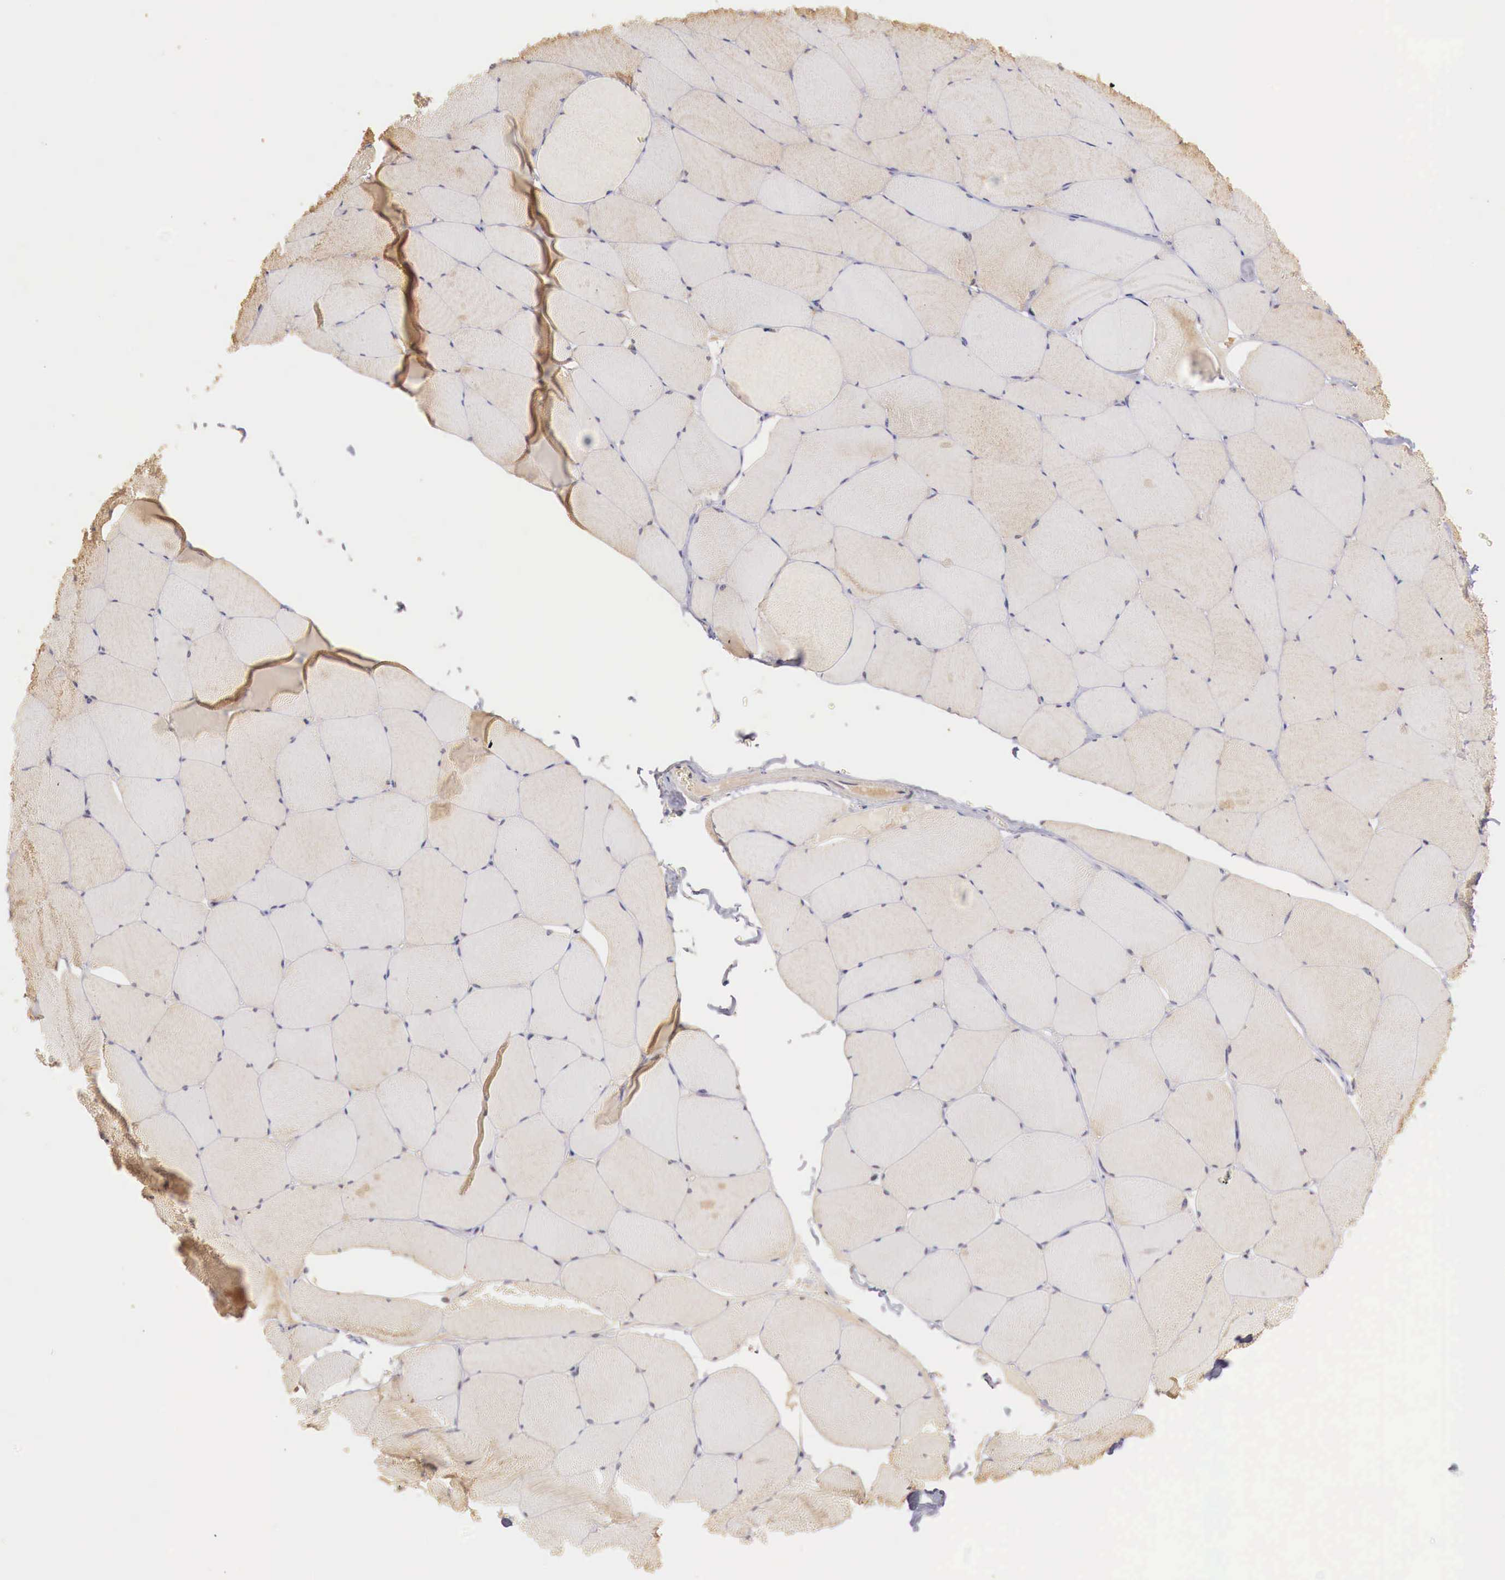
{"staining": {"intensity": "moderate", "quantity": "25%-75%", "location": "cytoplasmic/membranous"}, "tissue": "skeletal muscle", "cell_type": "Myocytes", "image_type": "normal", "snomed": [{"axis": "morphology", "description": "Normal tissue, NOS"}, {"axis": "topography", "description": "Skeletal muscle"}, {"axis": "topography", "description": "Salivary gland"}], "caption": "Normal skeletal muscle was stained to show a protein in brown. There is medium levels of moderate cytoplasmic/membranous staining in approximately 25%-75% of myocytes. The staining was performed using DAB (3,3'-diaminobenzidine), with brown indicating positive protein expression. Nuclei are stained blue with hematoxylin.", "gene": "CLCN5", "patient": {"sex": "male", "age": 62}}